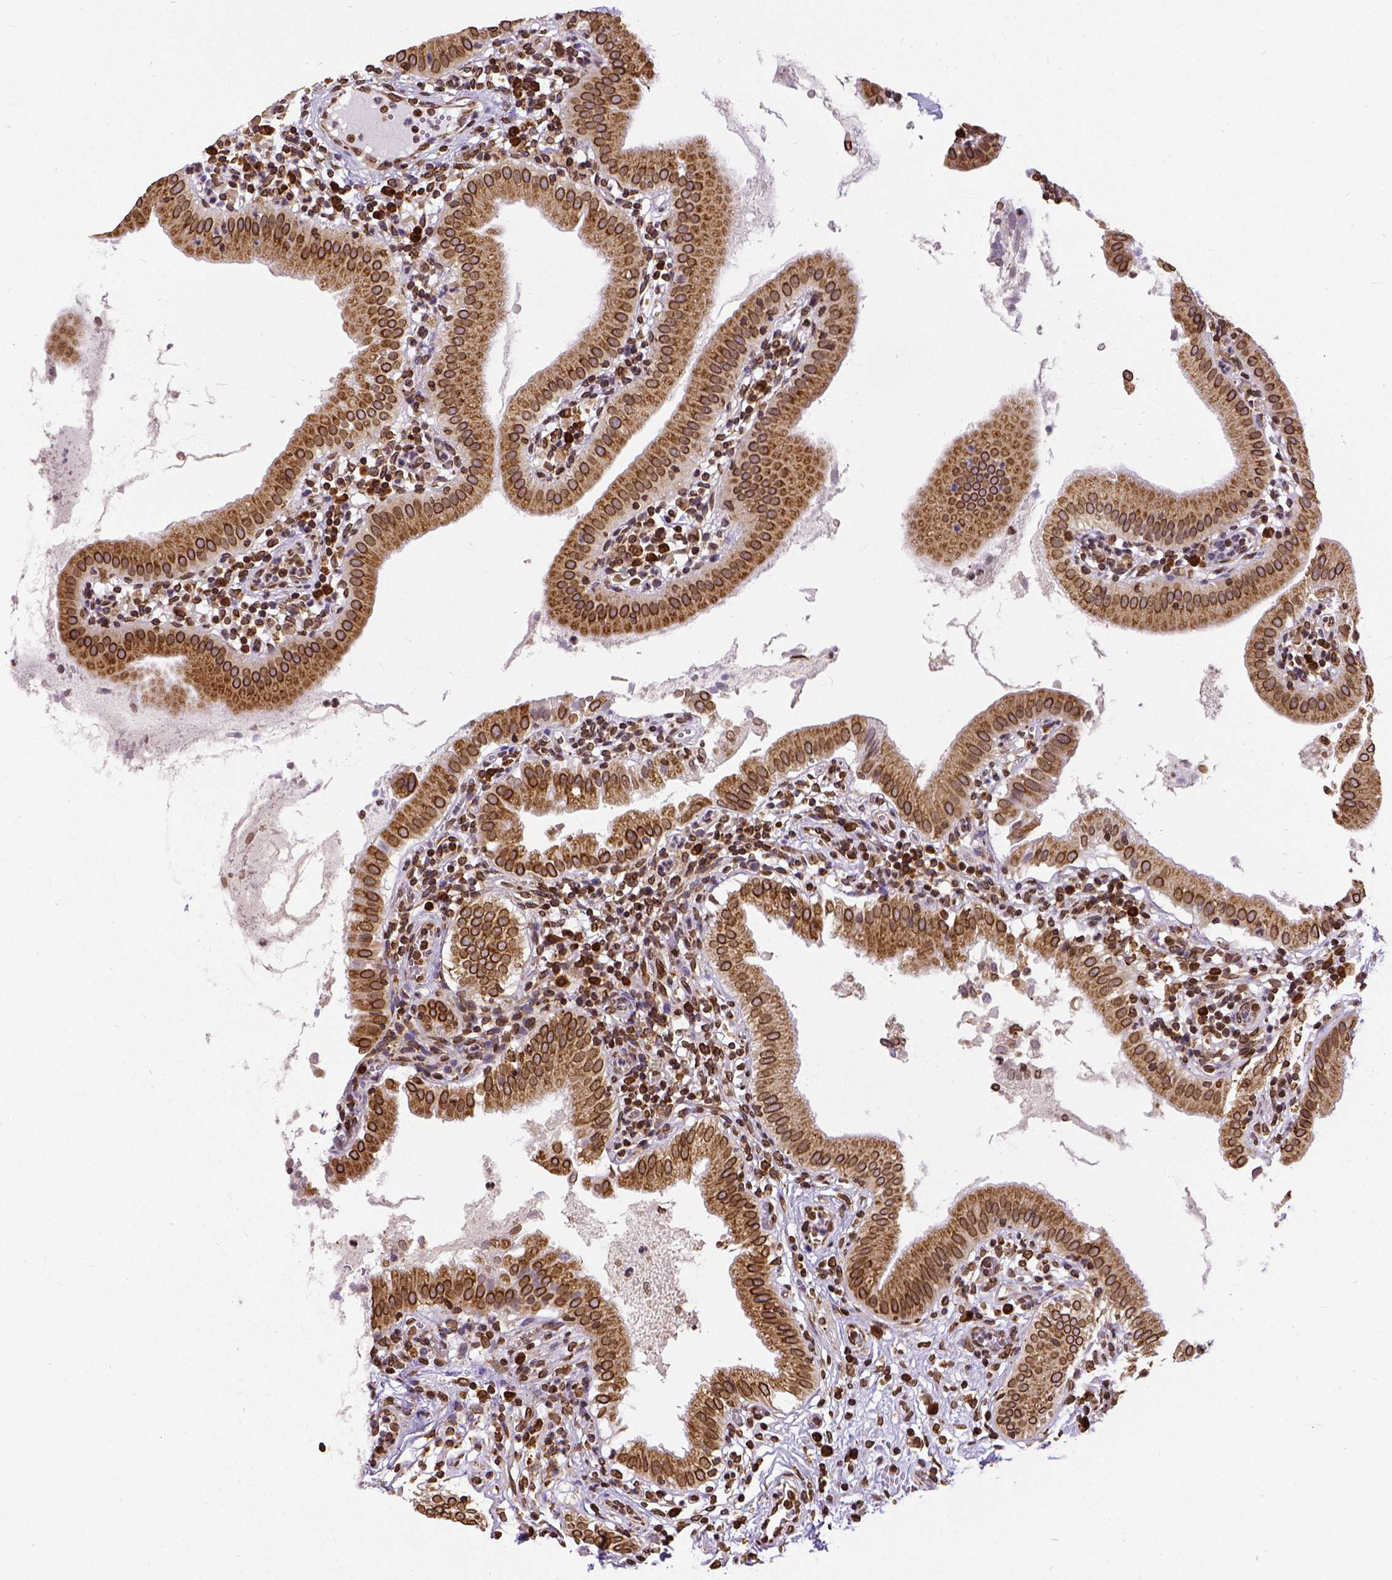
{"staining": {"intensity": "strong", "quantity": ">75%", "location": "cytoplasmic/membranous,nuclear"}, "tissue": "gallbladder", "cell_type": "Glandular cells", "image_type": "normal", "snomed": [{"axis": "morphology", "description": "Normal tissue, NOS"}, {"axis": "topography", "description": "Gallbladder"}], "caption": "IHC image of unremarkable gallbladder: human gallbladder stained using immunohistochemistry (IHC) shows high levels of strong protein expression localized specifically in the cytoplasmic/membranous,nuclear of glandular cells, appearing as a cytoplasmic/membranous,nuclear brown color.", "gene": "MTDH", "patient": {"sex": "female", "age": 65}}